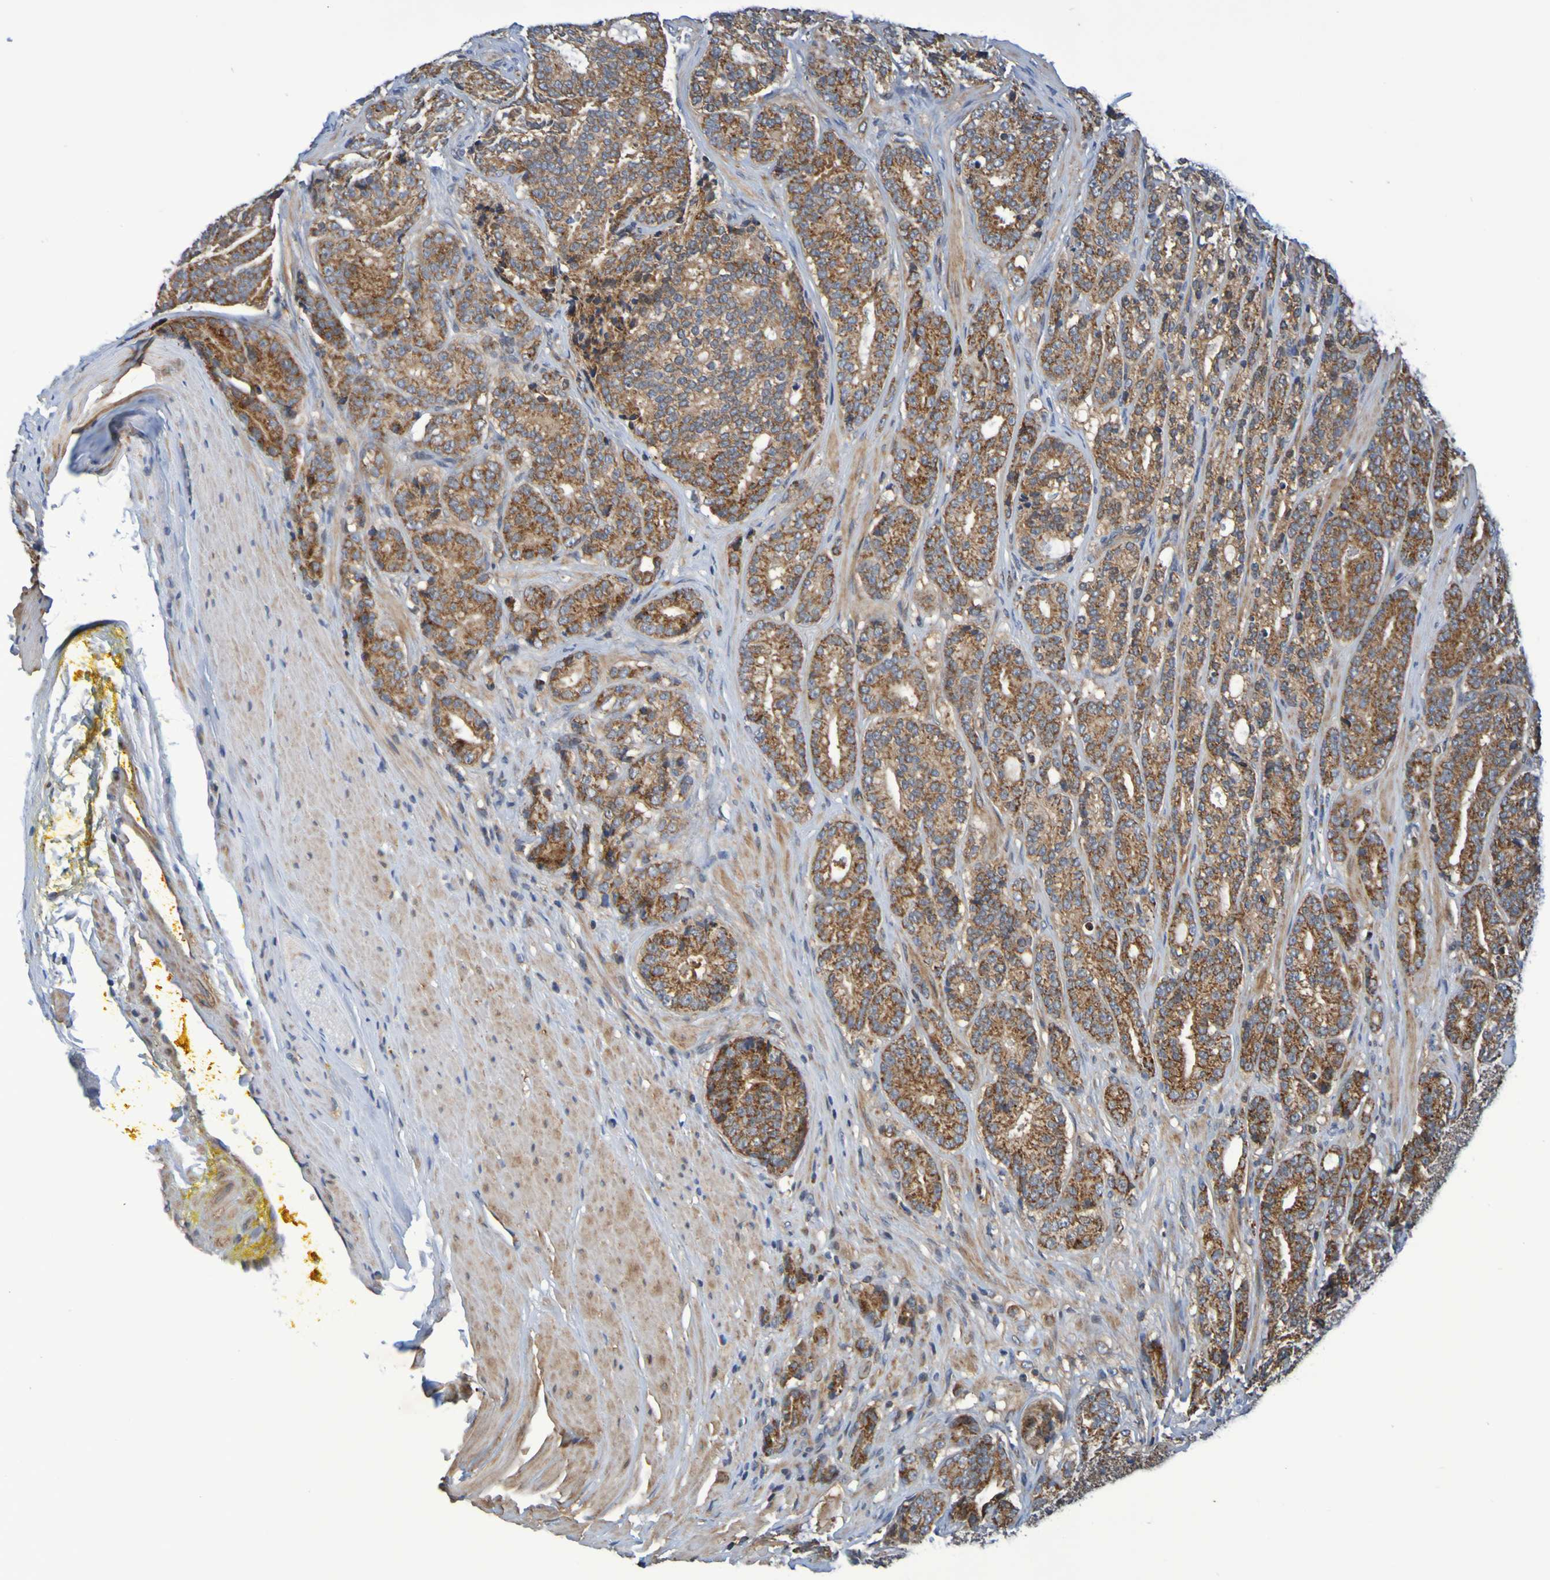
{"staining": {"intensity": "strong", "quantity": ">75%", "location": "cytoplasmic/membranous"}, "tissue": "prostate cancer", "cell_type": "Tumor cells", "image_type": "cancer", "snomed": [{"axis": "morphology", "description": "Adenocarcinoma, High grade"}, {"axis": "topography", "description": "Prostate"}], "caption": "Prostate cancer stained with DAB (3,3'-diaminobenzidine) immunohistochemistry exhibits high levels of strong cytoplasmic/membranous positivity in about >75% of tumor cells.", "gene": "CCDC51", "patient": {"sex": "male", "age": 61}}